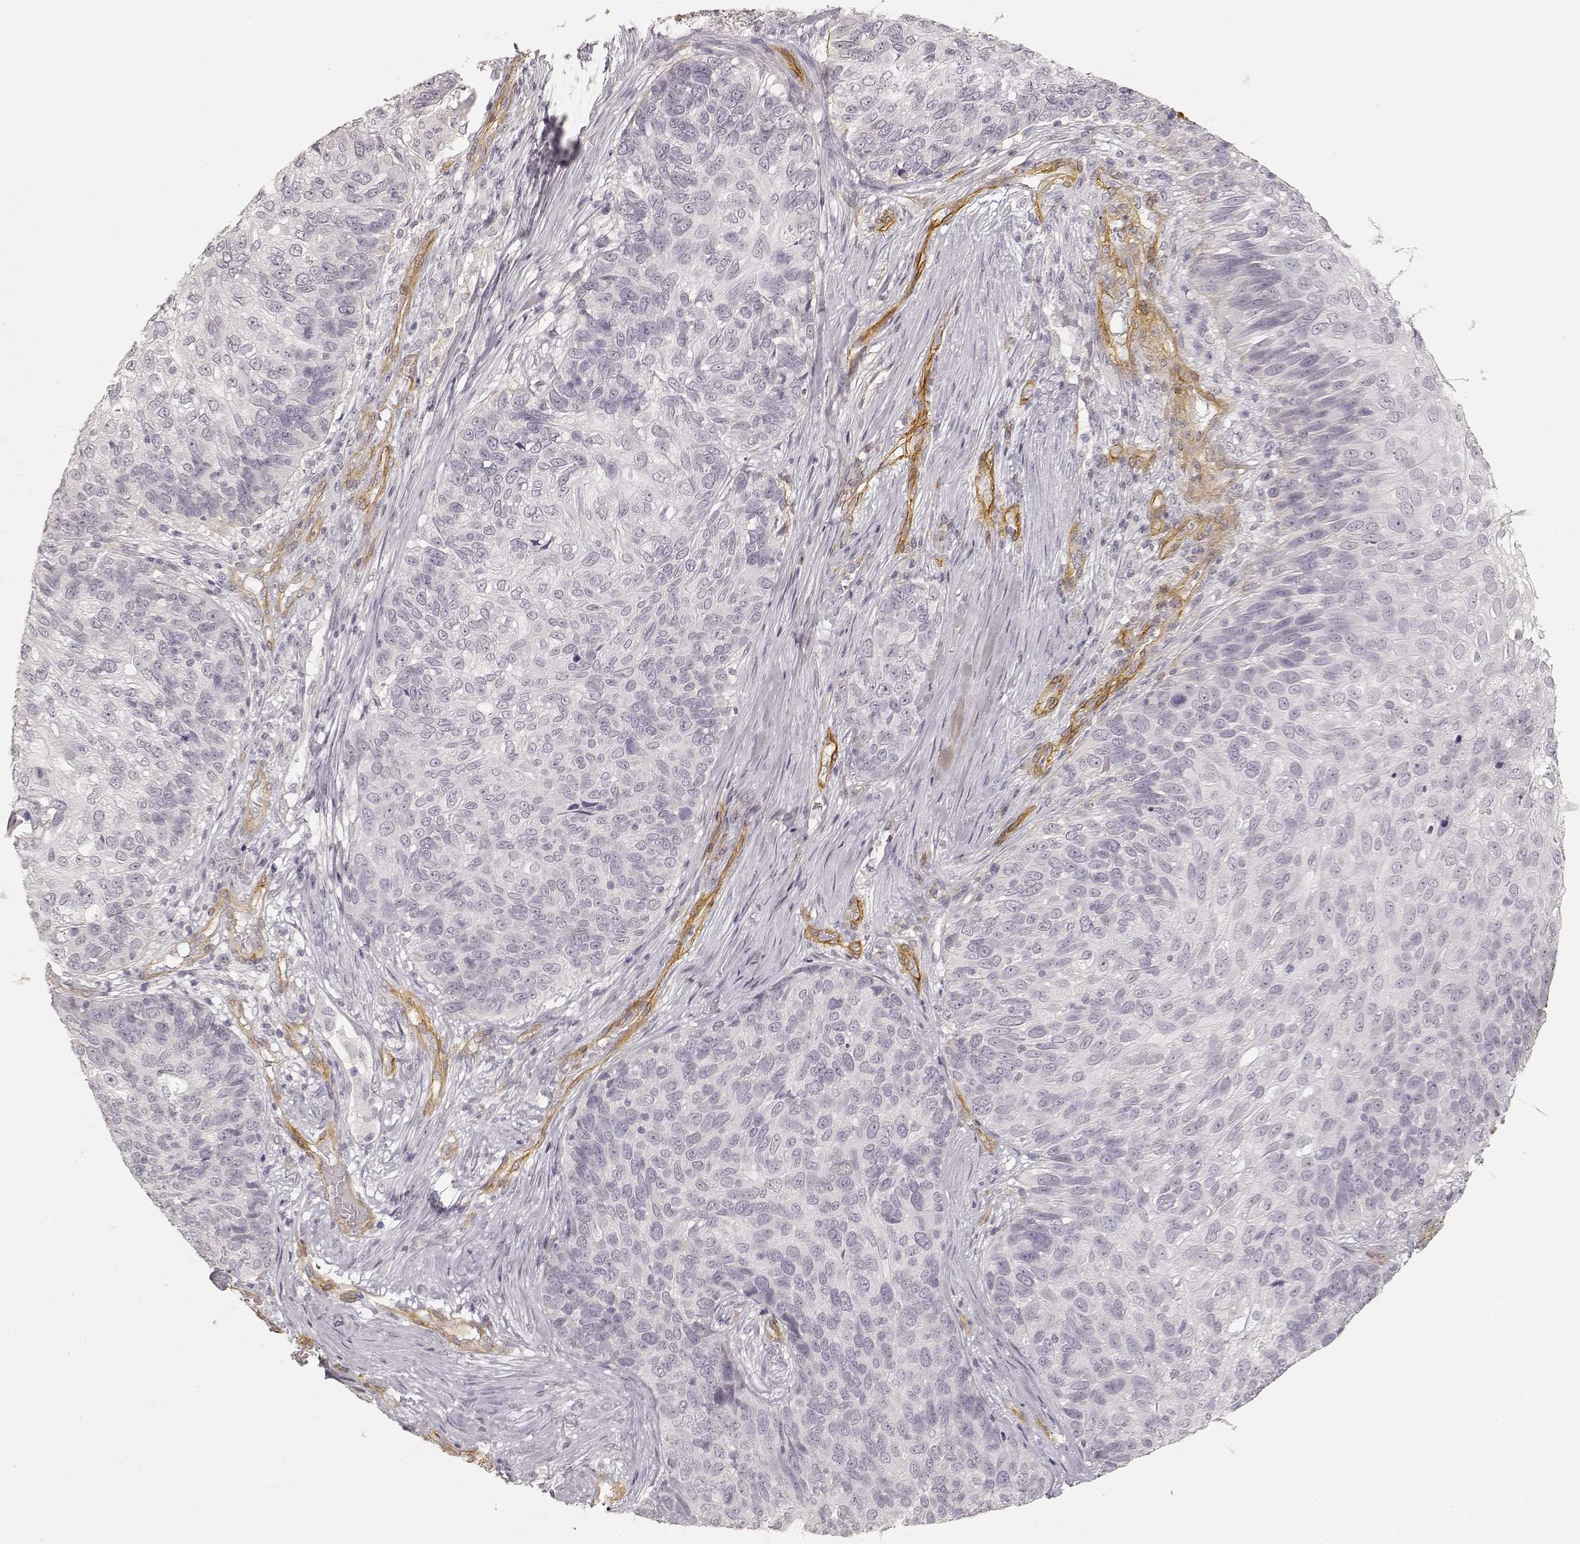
{"staining": {"intensity": "negative", "quantity": "none", "location": "none"}, "tissue": "skin cancer", "cell_type": "Tumor cells", "image_type": "cancer", "snomed": [{"axis": "morphology", "description": "Squamous cell carcinoma, NOS"}, {"axis": "topography", "description": "Skin"}], "caption": "Skin squamous cell carcinoma was stained to show a protein in brown. There is no significant positivity in tumor cells. (DAB IHC visualized using brightfield microscopy, high magnification).", "gene": "LAMA4", "patient": {"sex": "male", "age": 92}}